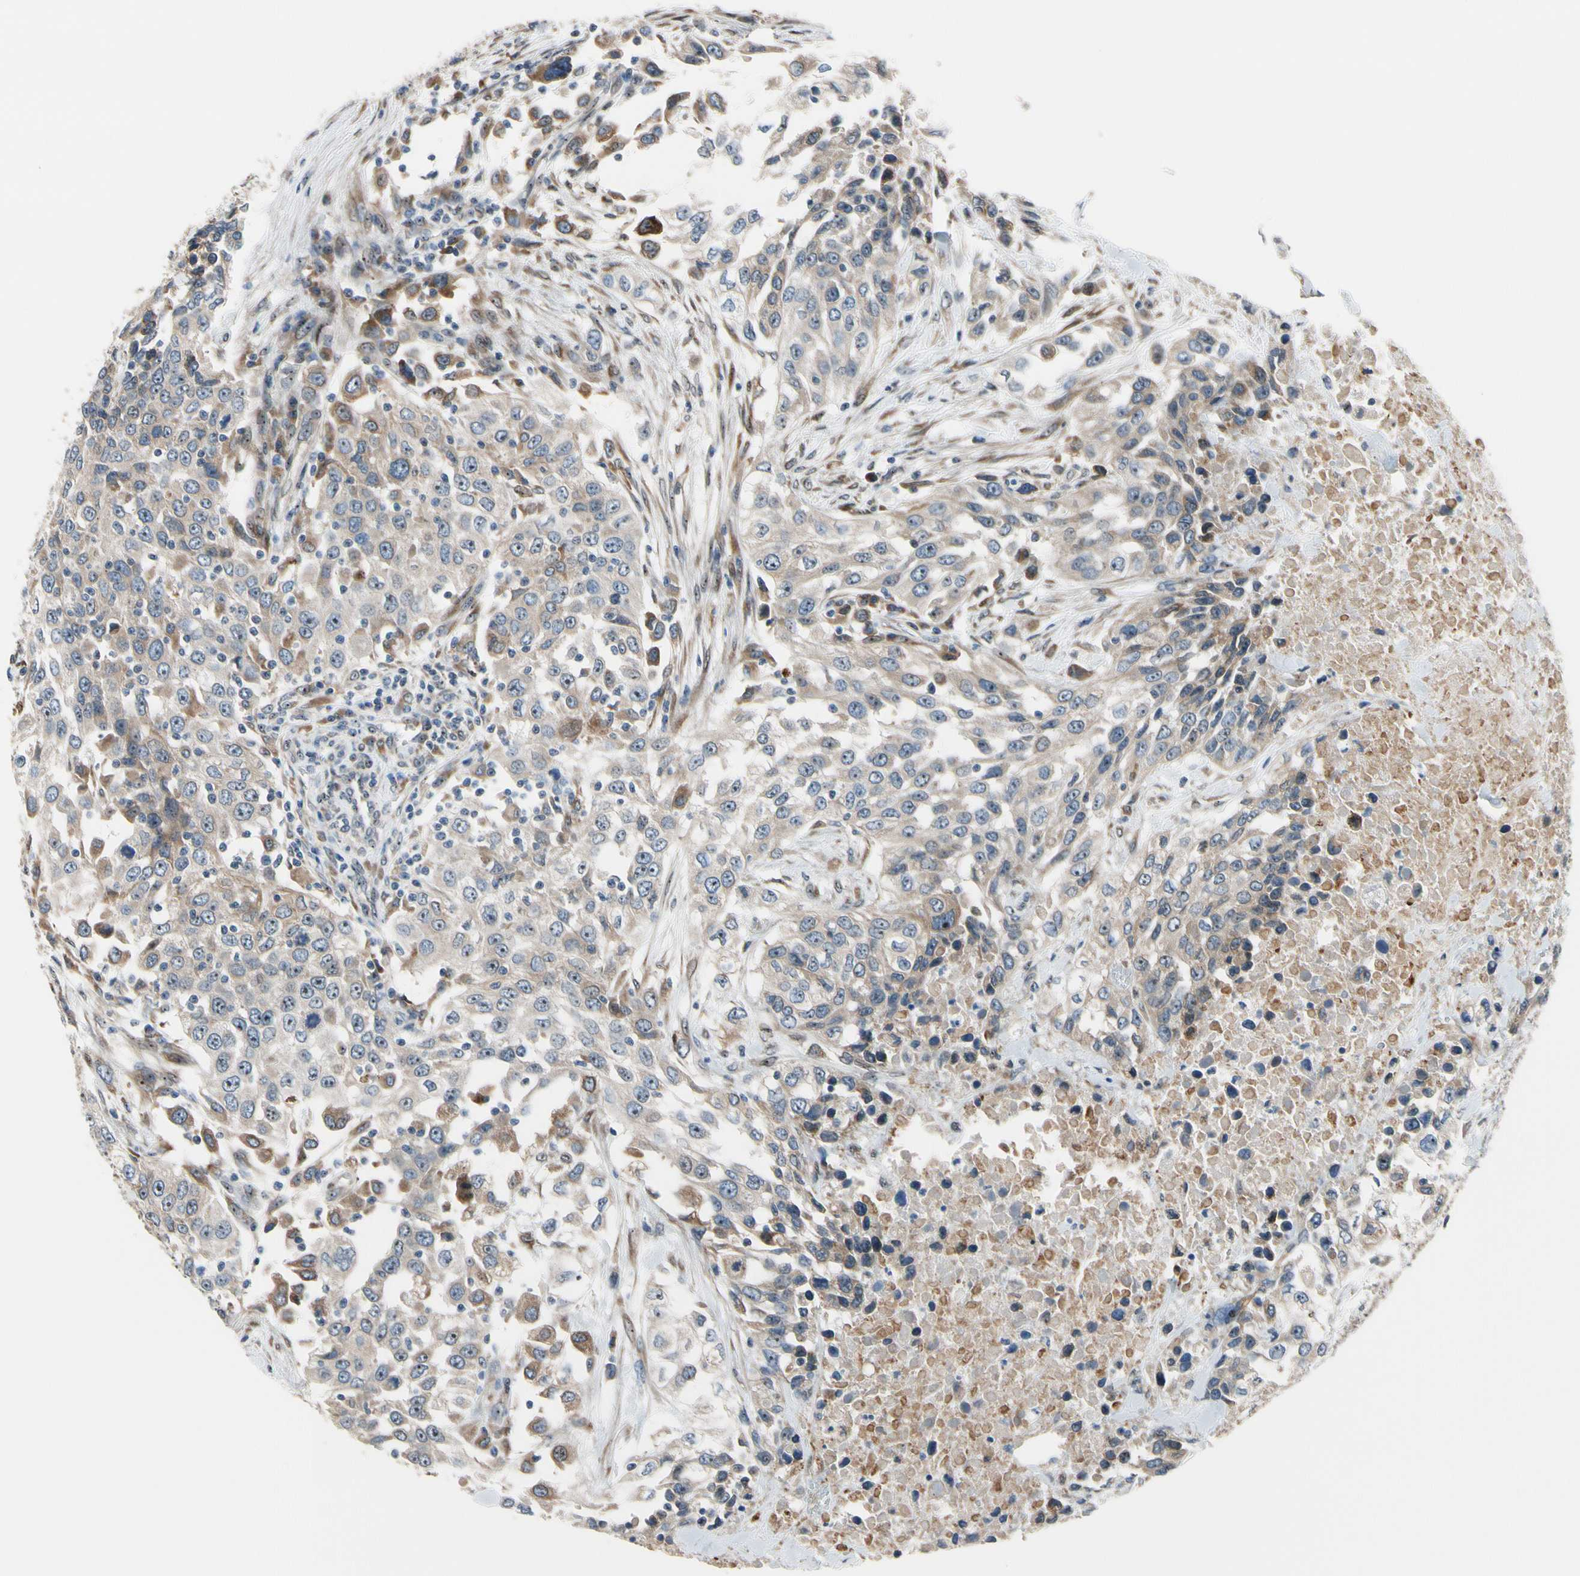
{"staining": {"intensity": "moderate", "quantity": ">75%", "location": "cytoplasmic/membranous"}, "tissue": "urothelial cancer", "cell_type": "Tumor cells", "image_type": "cancer", "snomed": [{"axis": "morphology", "description": "Urothelial carcinoma, High grade"}, {"axis": "topography", "description": "Urinary bladder"}], "caption": "This is a histology image of immunohistochemistry (IHC) staining of urothelial cancer, which shows moderate expression in the cytoplasmic/membranous of tumor cells.", "gene": "TMED7", "patient": {"sex": "female", "age": 80}}